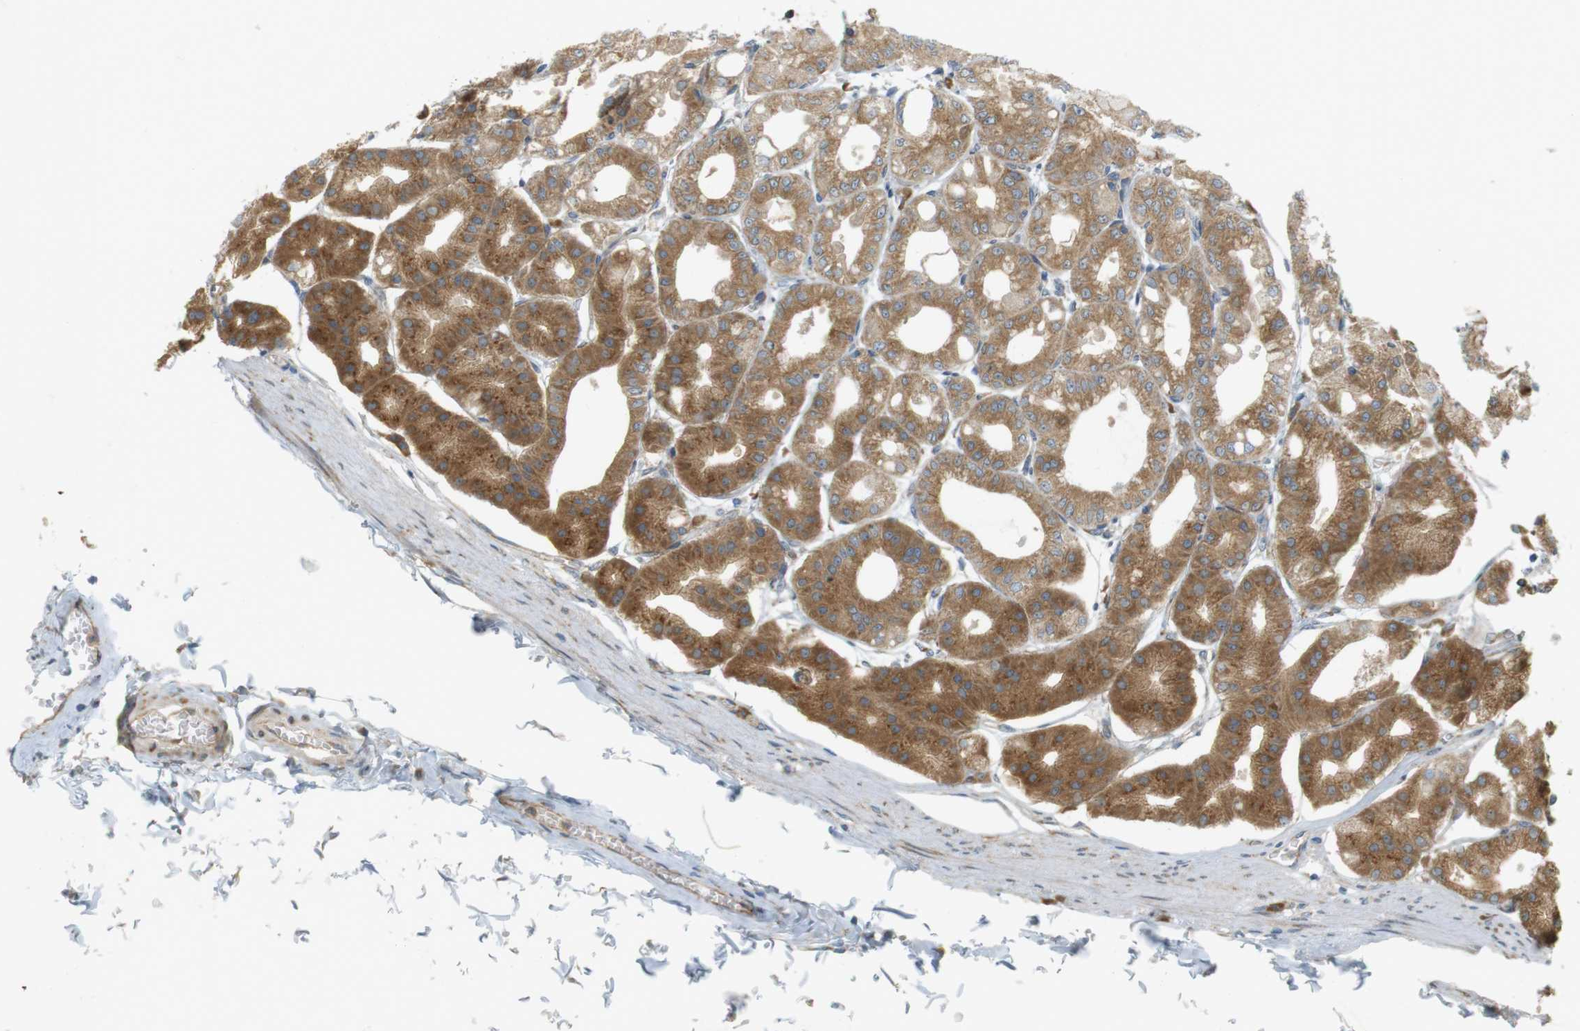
{"staining": {"intensity": "moderate", "quantity": ">75%", "location": "cytoplasmic/membranous"}, "tissue": "stomach", "cell_type": "Glandular cells", "image_type": "normal", "snomed": [{"axis": "morphology", "description": "Normal tissue, NOS"}, {"axis": "topography", "description": "Stomach, lower"}], "caption": "Moderate cytoplasmic/membranous positivity for a protein is identified in approximately >75% of glandular cells of normal stomach using immunohistochemistry.", "gene": "SLC41A1", "patient": {"sex": "male", "age": 71}}